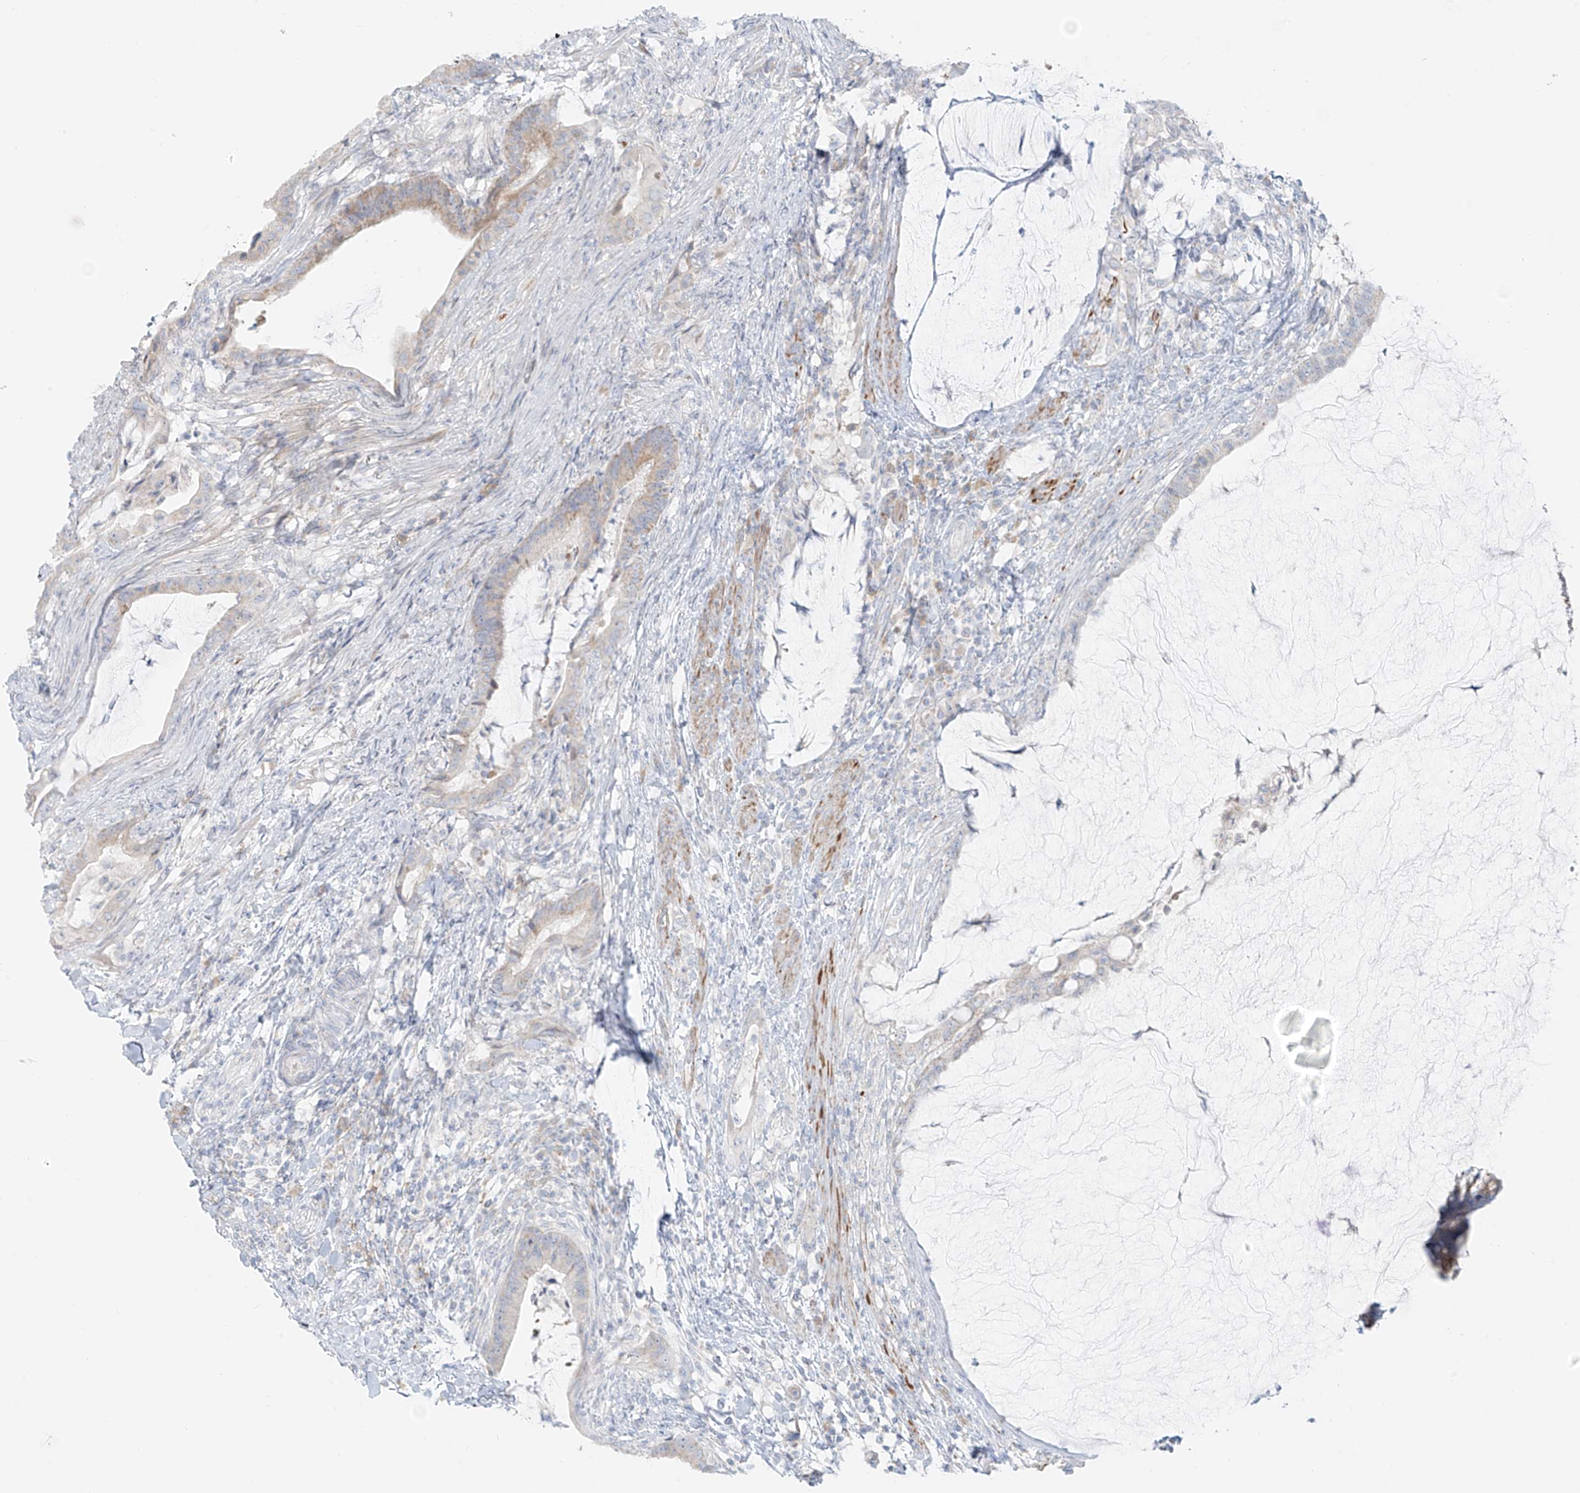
{"staining": {"intensity": "weak", "quantity": "25%-75%", "location": "cytoplasmic/membranous"}, "tissue": "colorectal cancer", "cell_type": "Tumor cells", "image_type": "cancer", "snomed": [{"axis": "morphology", "description": "Adenocarcinoma, NOS"}, {"axis": "topography", "description": "Colon"}], "caption": "An immunohistochemistry (IHC) image of tumor tissue is shown. Protein staining in brown labels weak cytoplasmic/membranous positivity in adenocarcinoma (colorectal) within tumor cells.", "gene": "UST", "patient": {"sex": "female", "age": 66}}